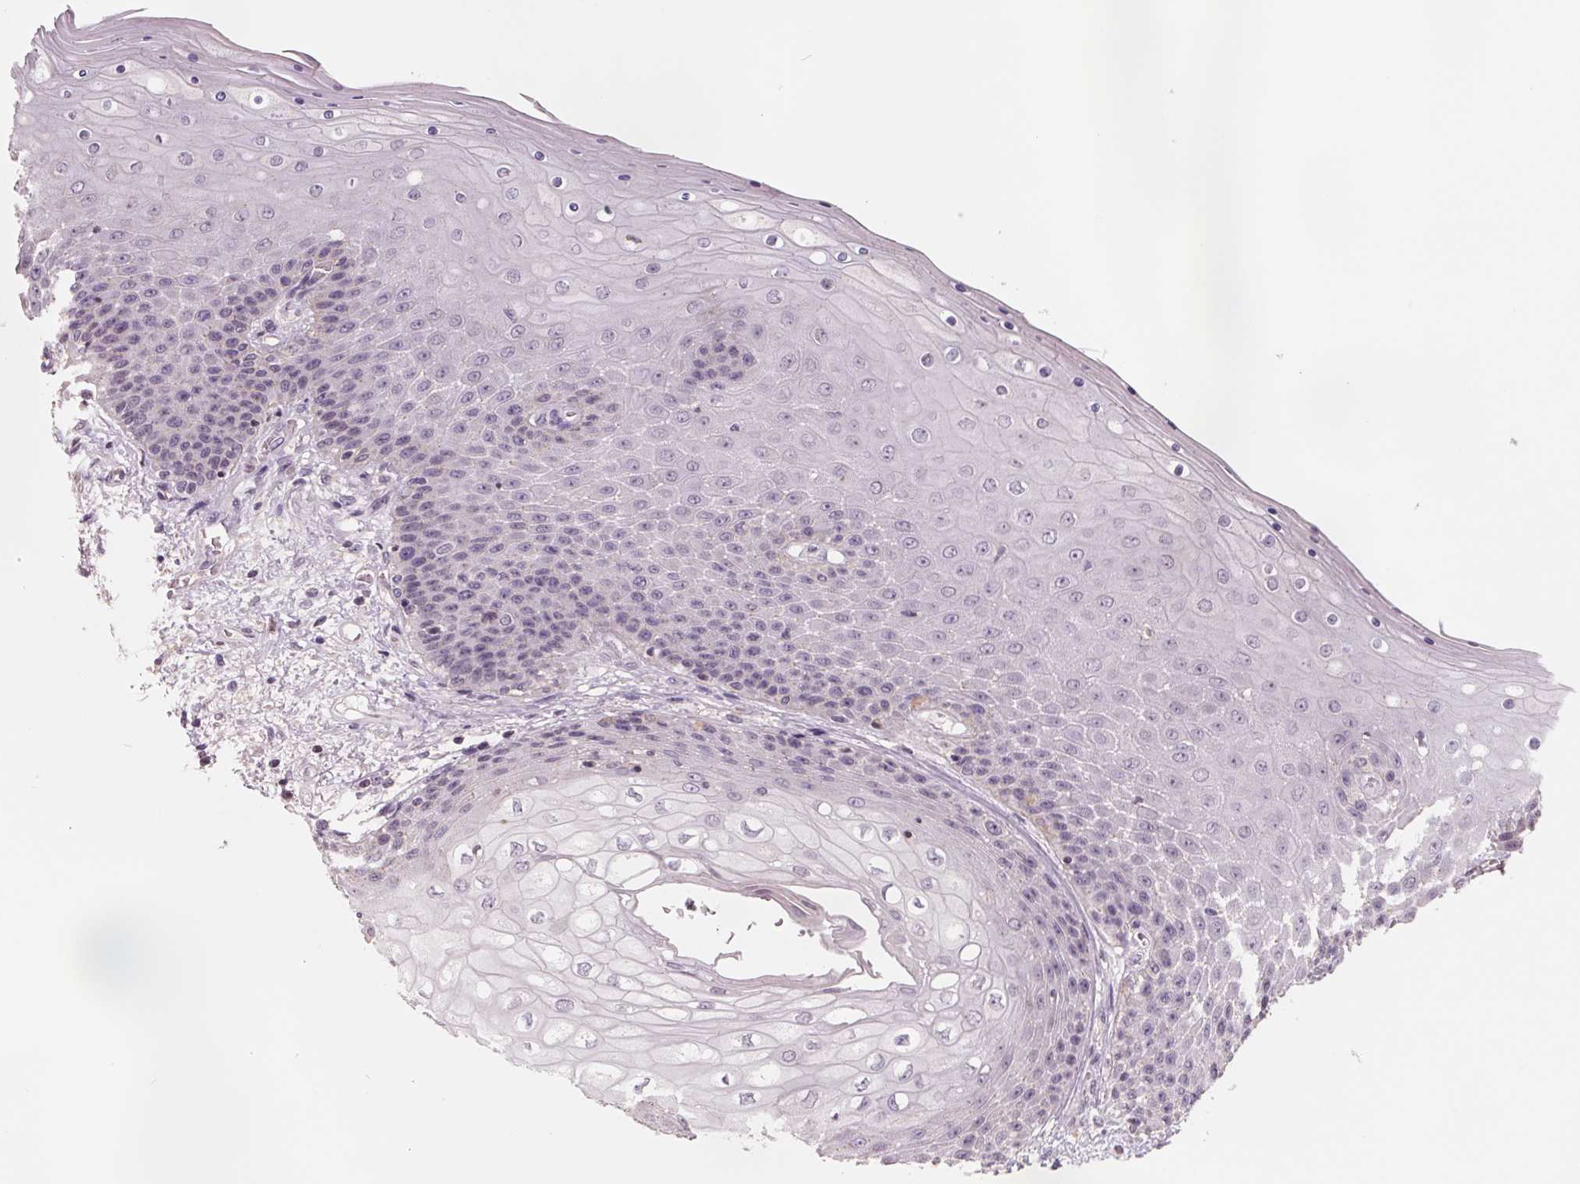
{"staining": {"intensity": "negative", "quantity": "none", "location": "none"}, "tissue": "skin", "cell_type": "Epidermal cells", "image_type": "normal", "snomed": [{"axis": "morphology", "description": "Normal tissue, NOS"}, {"axis": "topography", "description": "Anal"}], "caption": "Protein analysis of unremarkable skin shows no significant staining in epidermal cells. (Stains: DAB (3,3'-diaminobenzidine) immunohistochemistry (IHC) with hematoxylin counter stain, Microscopy: brightfield microscopy at high magnification).", "gene": "FTCD", "patient": {"sex": "female", "age": 46}}